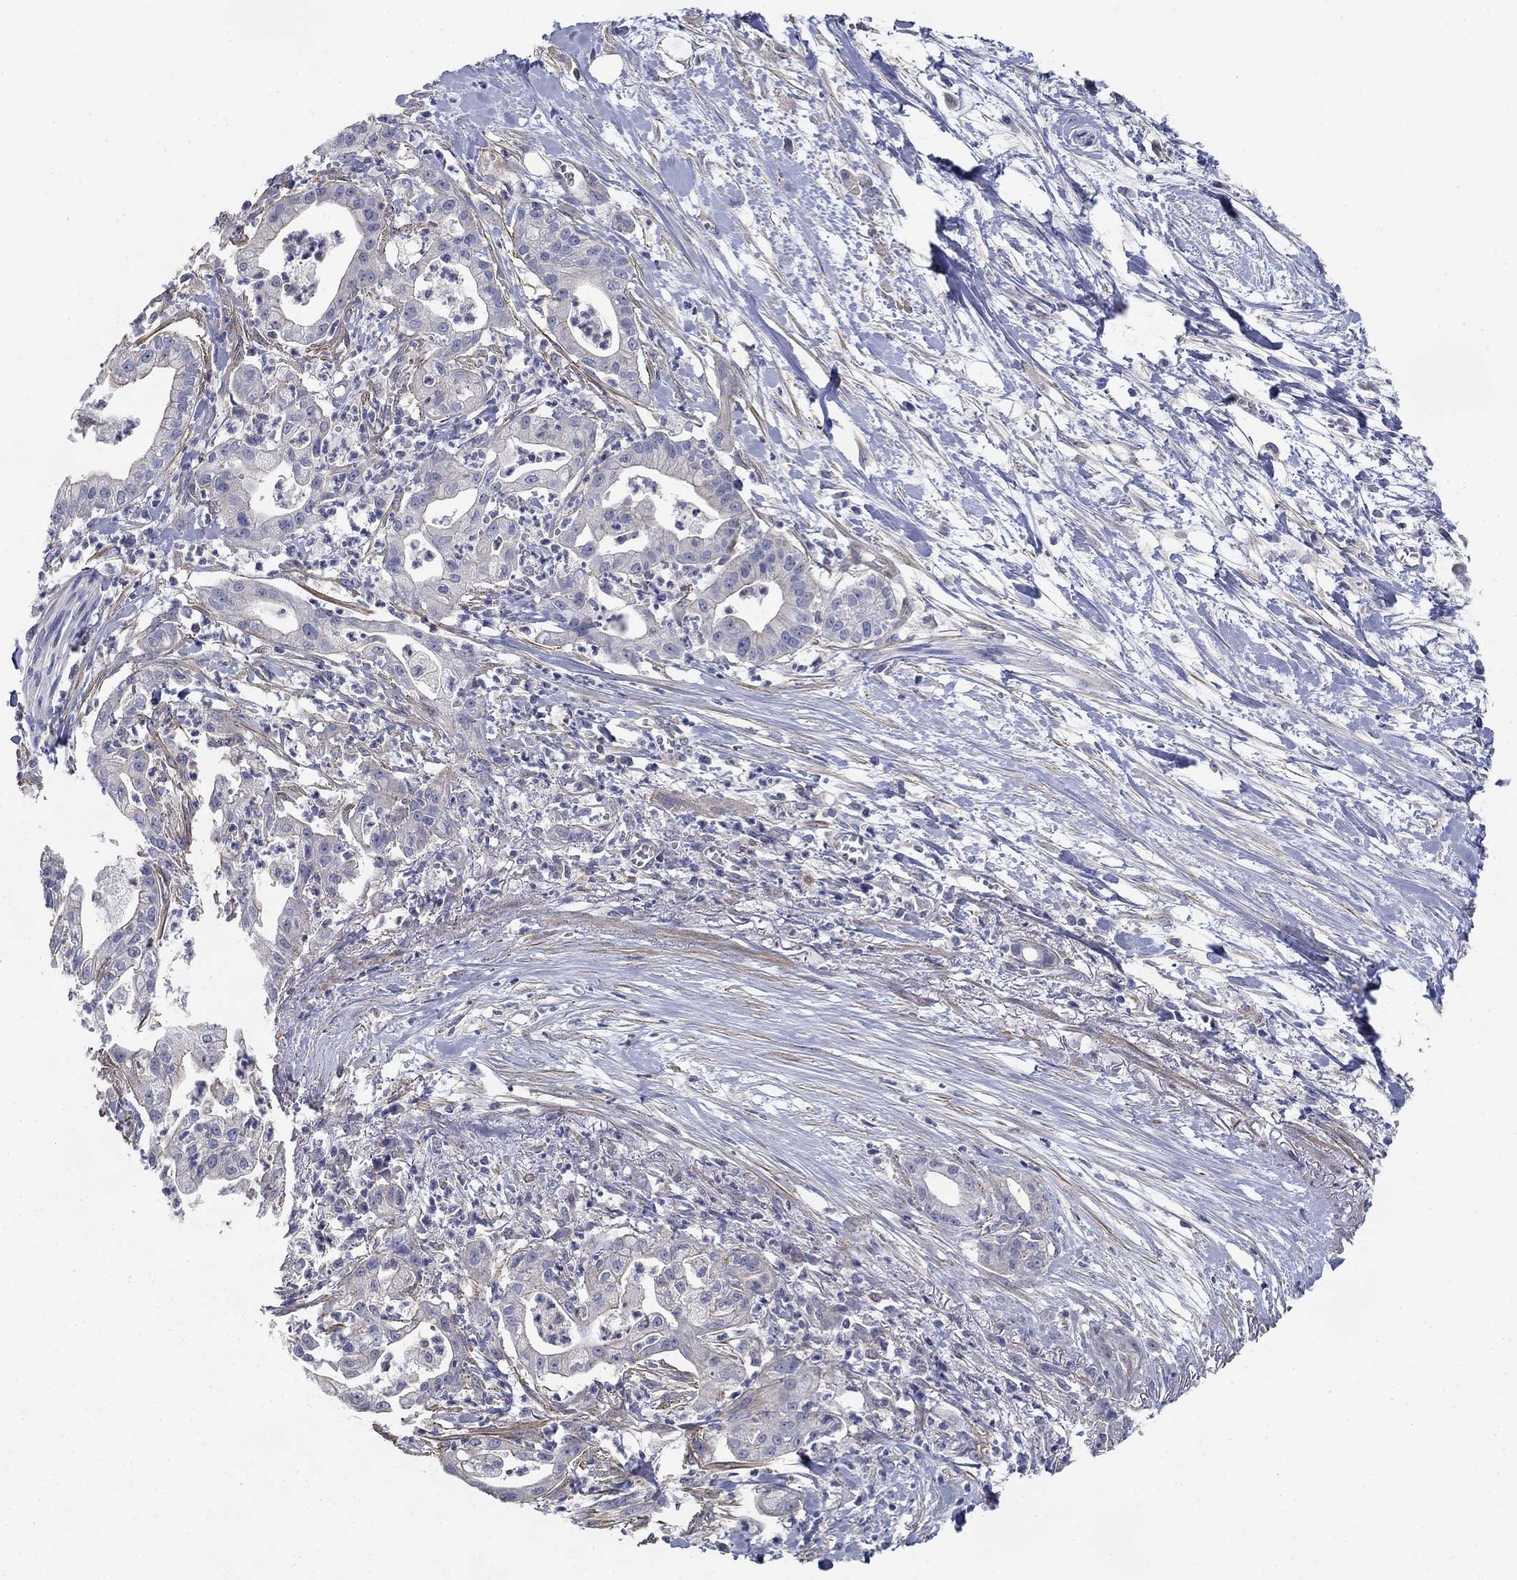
{"staining": {"intensity": "negative", "quantity": "none", "location": "none"}, "tissue": "pancreatic cancer", "cell_type": "Tumor cells", "image_type": "cancer", "snomed": [{"axis": "morphology", "description": "Normal tissue, NOS"}, {"axis": "morphology", "description": "Adenocarcinoma, NOS"}, {"axis": "topography", "description": "Lymph node"}, {"axis": "topography", "description": "Pancreas"}], "caption": "High magnification brightfield microscopy of adenocarcinoma (pancreatic) stained with DAB (3,3'-diaminobenzidine) (brown) and counterstained with hematoxylin (blue): tumor cells show no significant expression.", "gene": "GRK7", "patient": {"sex": "female", "age": 58}}